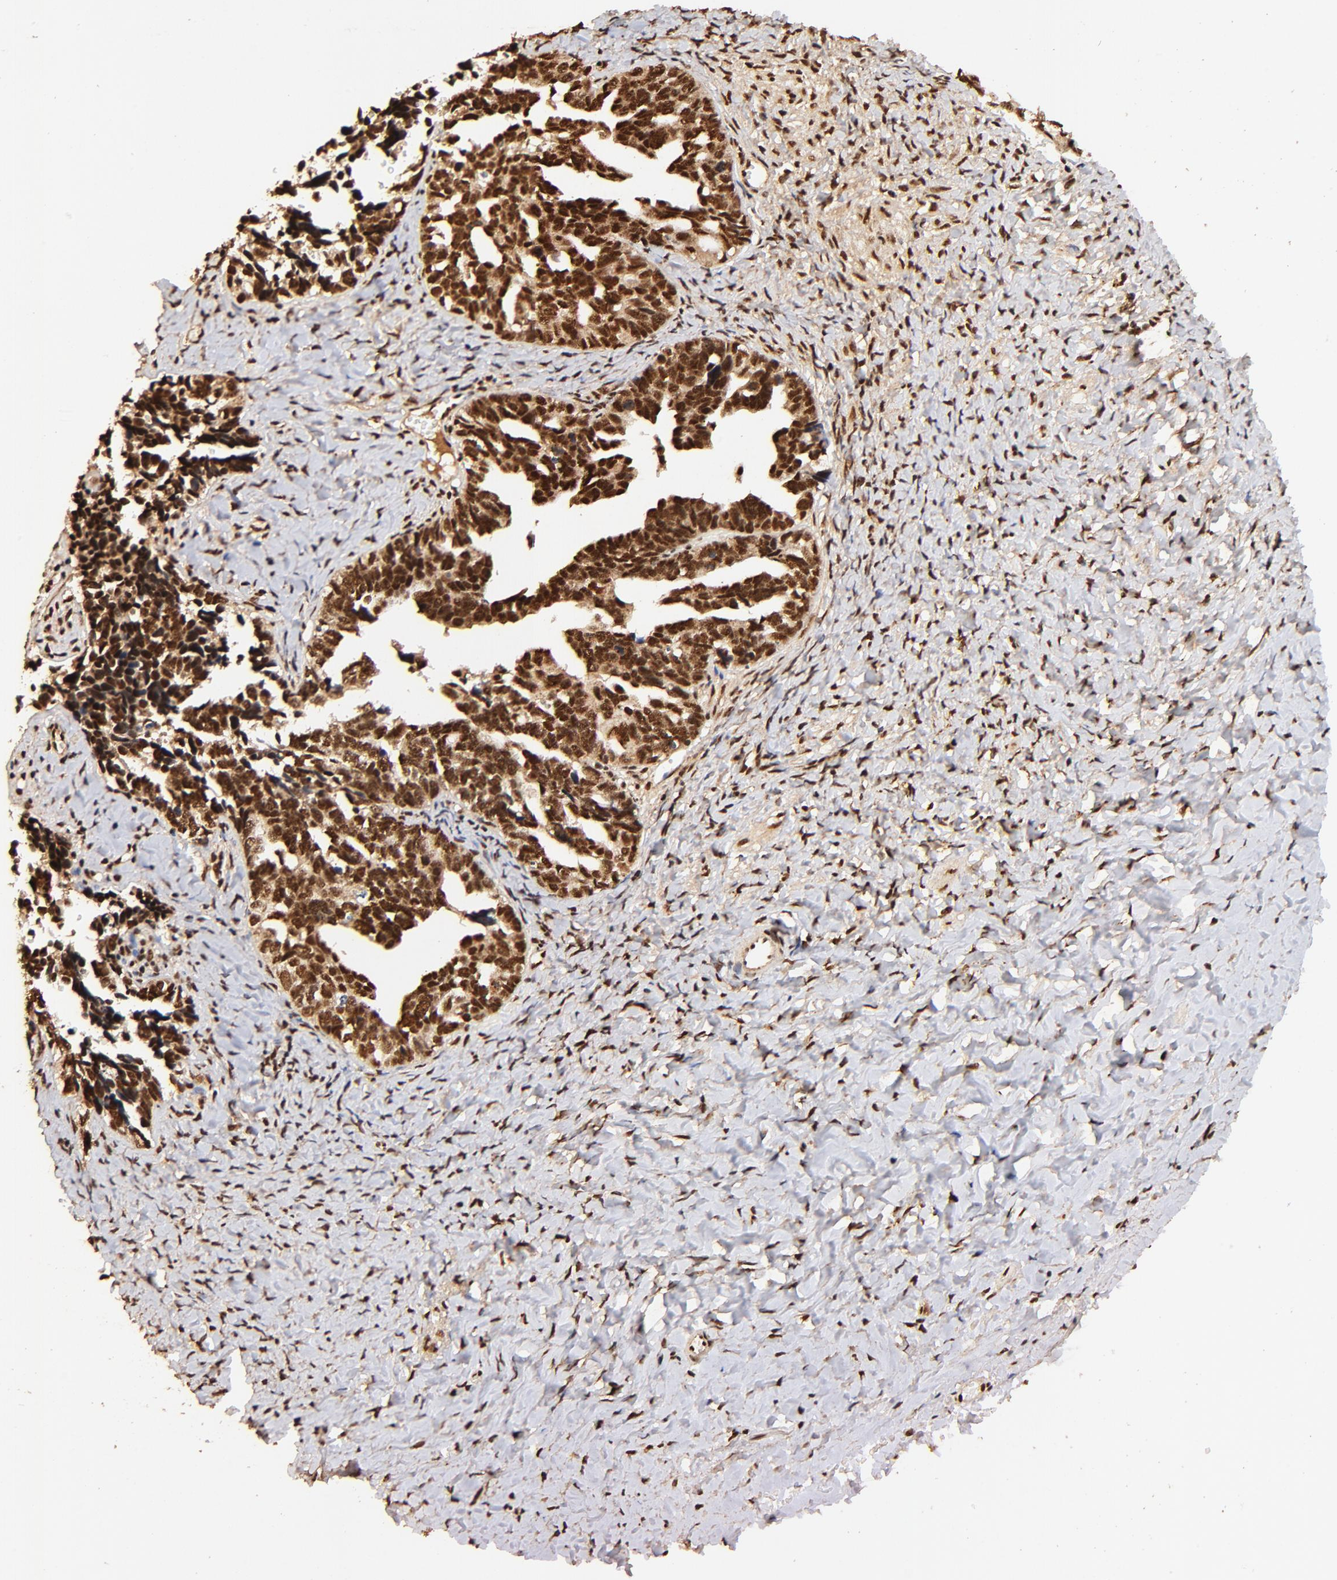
{"staining": {"intensity": "strong", "quantity": ">75%", "location": "cytoplasmic/membranous,nuclear"}, "tissue": "ovarian cancer", "cell_type": "Tumor cells", "image_type": "cancer", "snomed": [{"axis": "morphology", "description": "Cystadenocarcinoma, serous, NOS"}, {"axis": "topography", "description": "Ovary"}], "caption": "Ovarian serous cystadenocarcinoma tissue exhibits strong cytoplasmic/membranous and nuclear expression in approximately >75% of tumor cells", "gene": "MED12", "patient": {"sex": "female", "age": 77}}